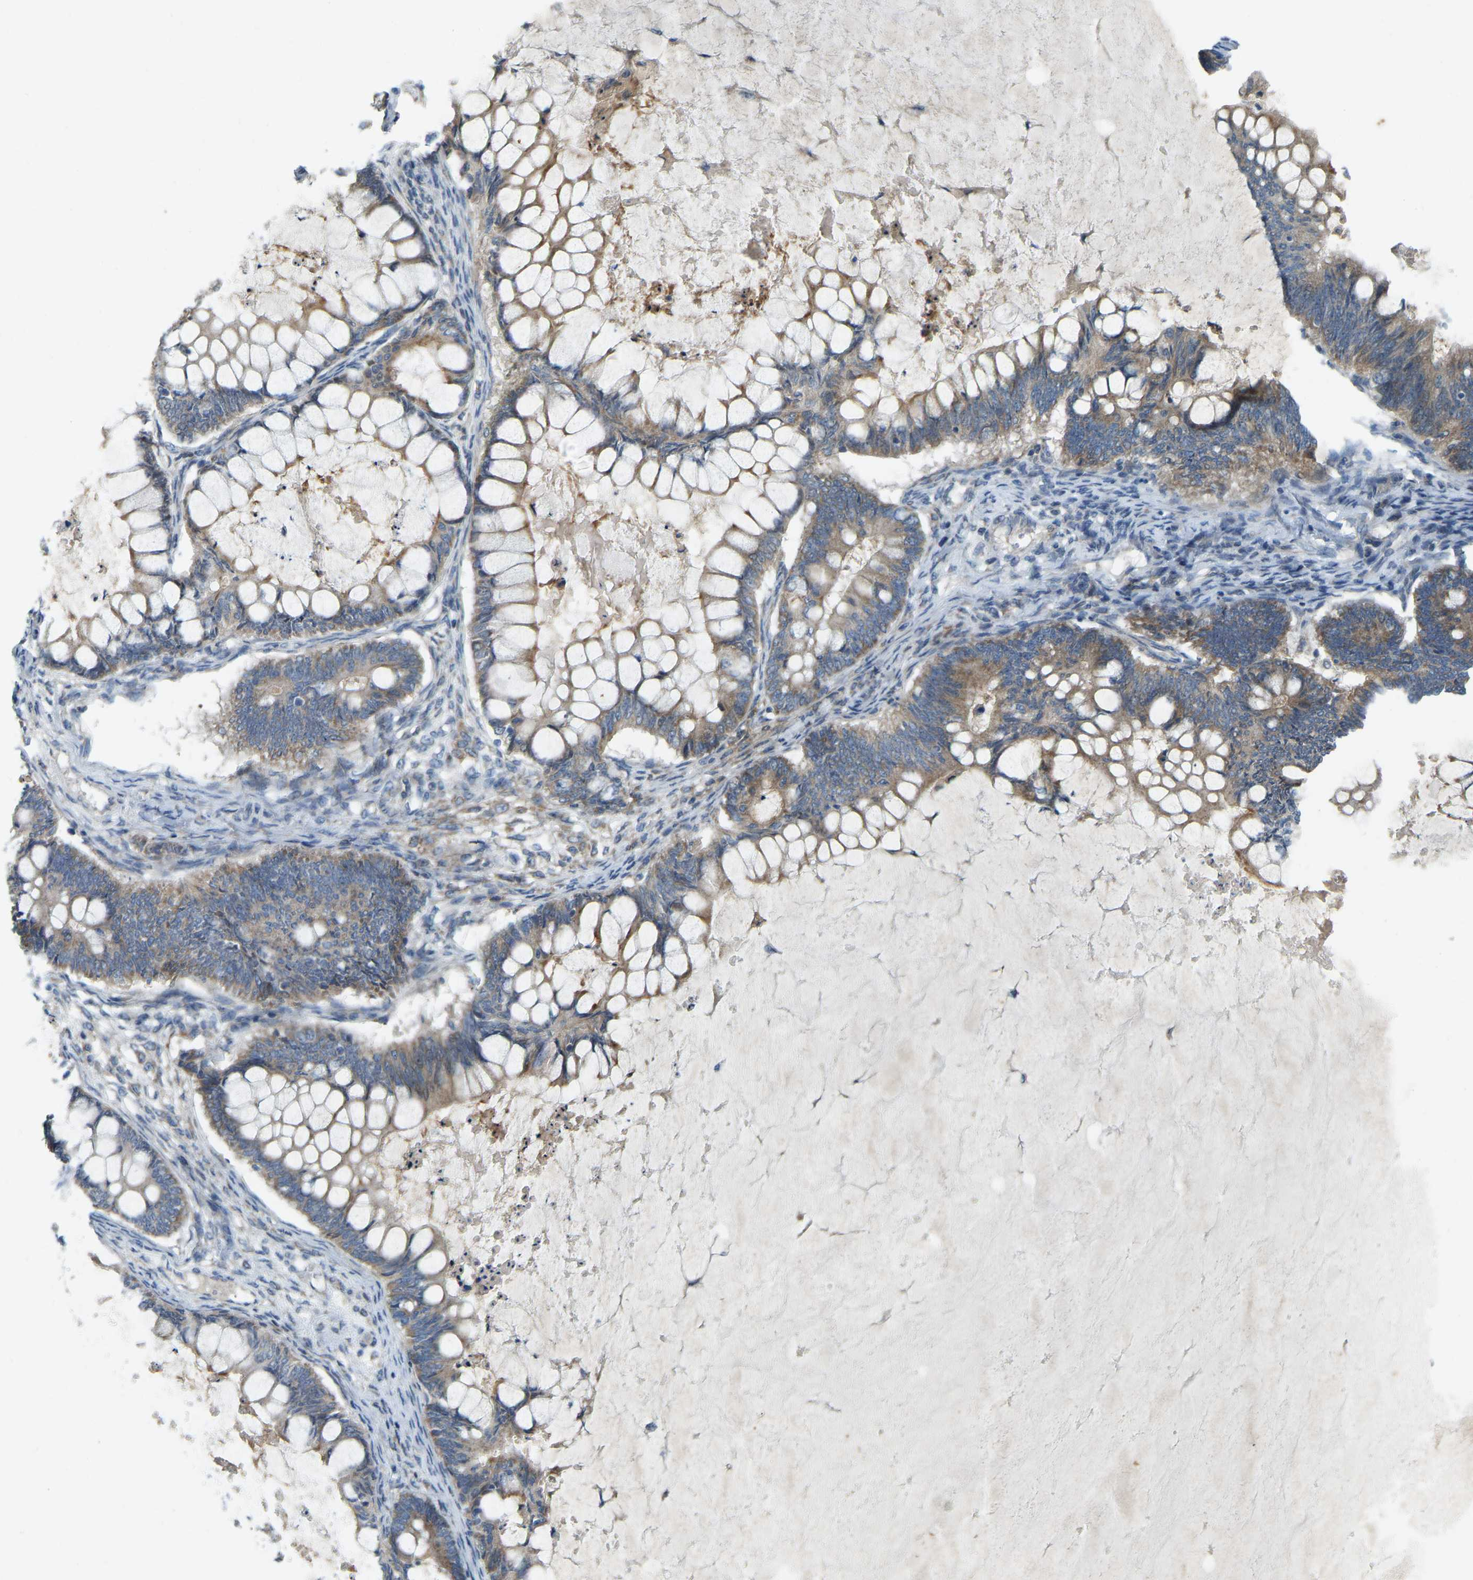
{"staining": {"intensity": "moderate", "quantity": ">75%", "location": "cytoplasmic/membranous"}, "tissue": "ovarian cancer", "cell_type": "Tumor cells", "image_type": "cancer", "snomed": [{"axis": "morphology", "description": "Cystadenocarcinoma, mucinous, NOS"}, {"axis": "topography", "description": "Ovary"}], "caption": "This micrograph displays IHC staining of human ovarian cancer (mucinous cystadenocarcinoma), with medium moderate cytoplasmic/membranous positivity in approximately >75% of tumor cells.", "gene": "PARL", "patient": {"sex": "female", "age": 61}}